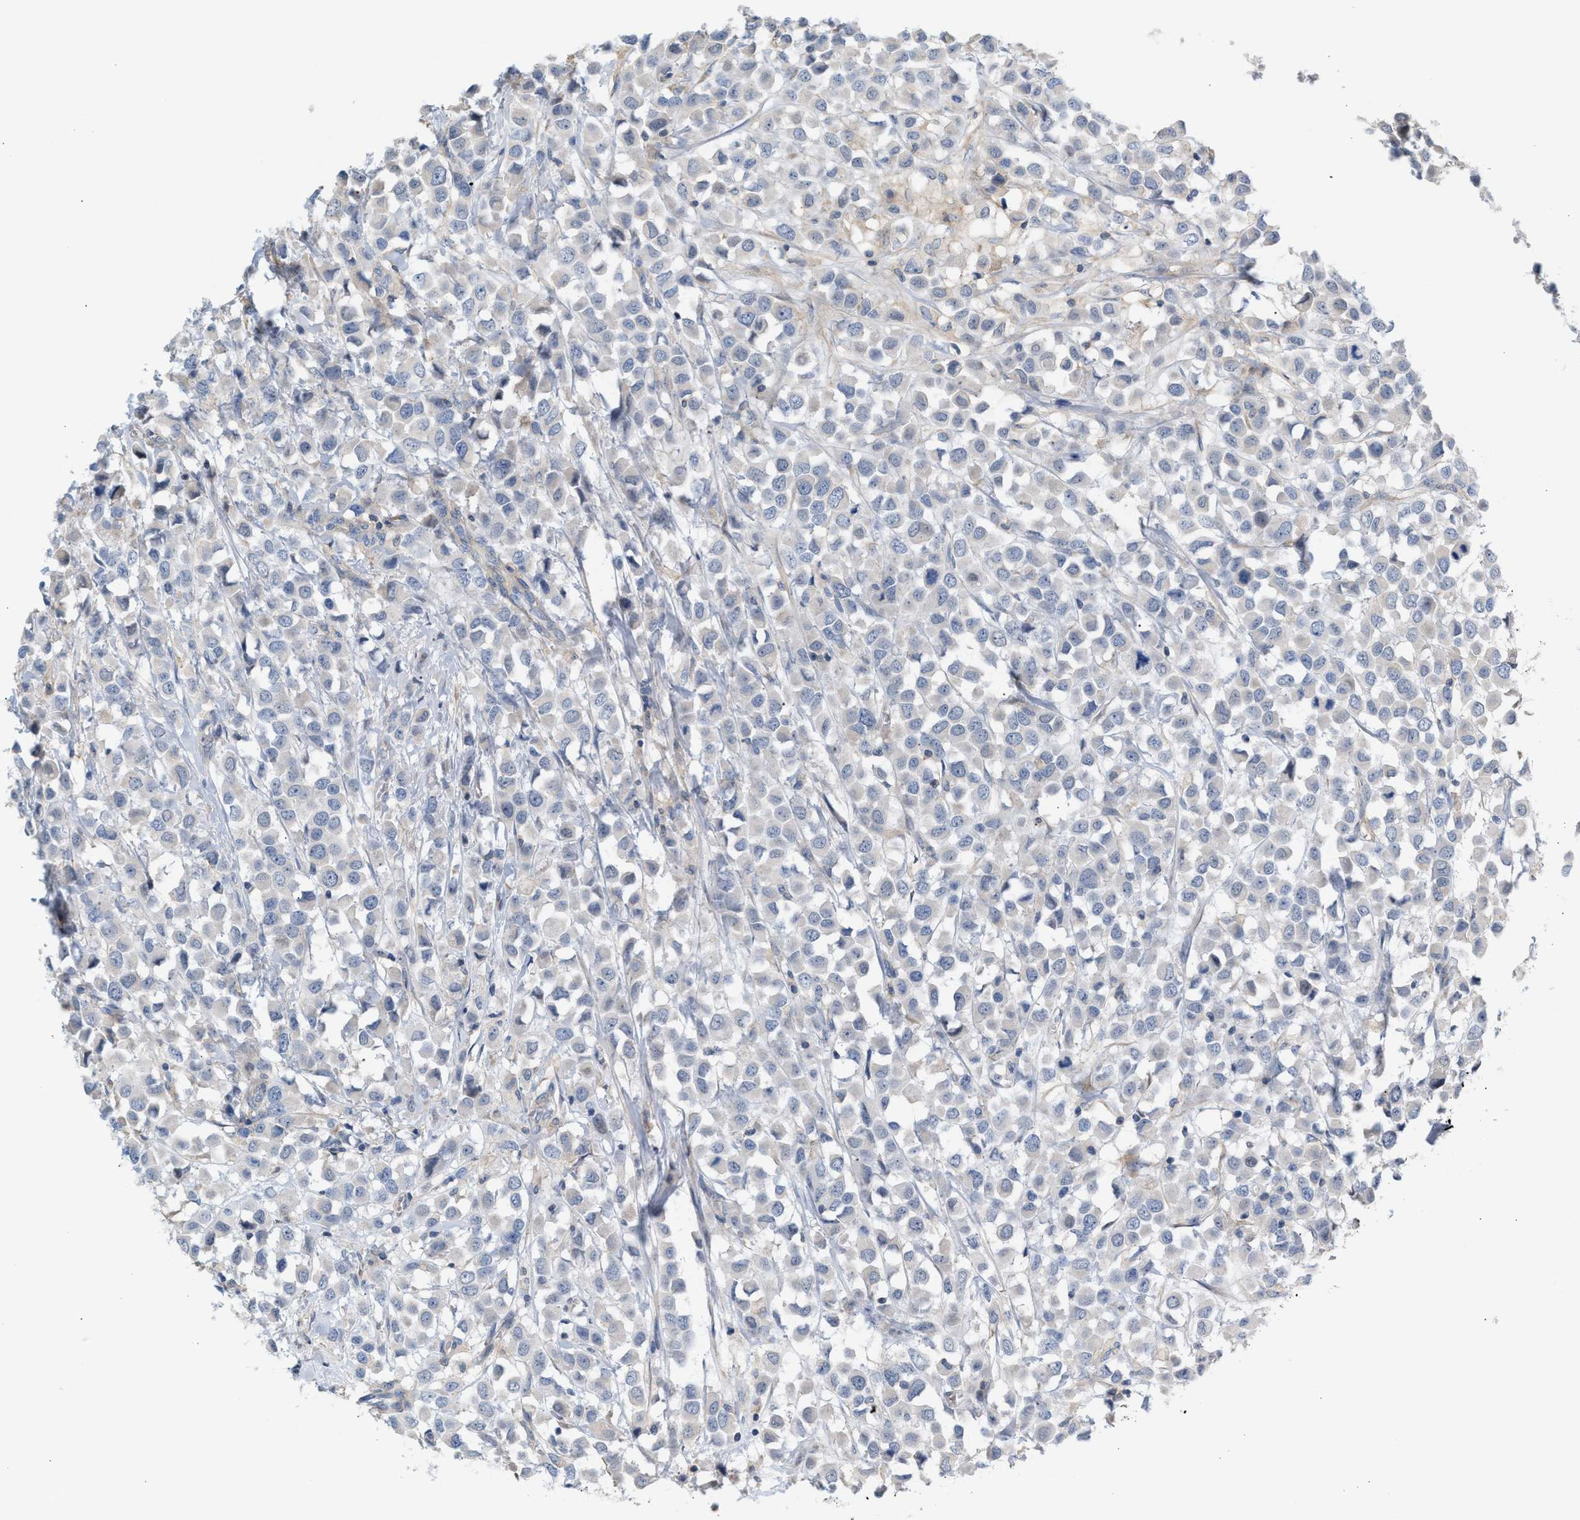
{"staining": {"intensity": "negative", "quantity": "none", "location": "none"}, "tissue": "breast cancer", "cell_type": "Tumor cells", "image_type": "cancer", "snomed": [{"axis": "morphology", "description": "Duct carcinoma"}, {"axis": "topography", "description": "Breast"}], "caption": "The immunohistochemistry micrograph has no significant staining in tumor cells of invasive ductal carcinoma (breast) tissue.", "gene": "LRCH1", "patient": {"sex": "female", "age": 61}}